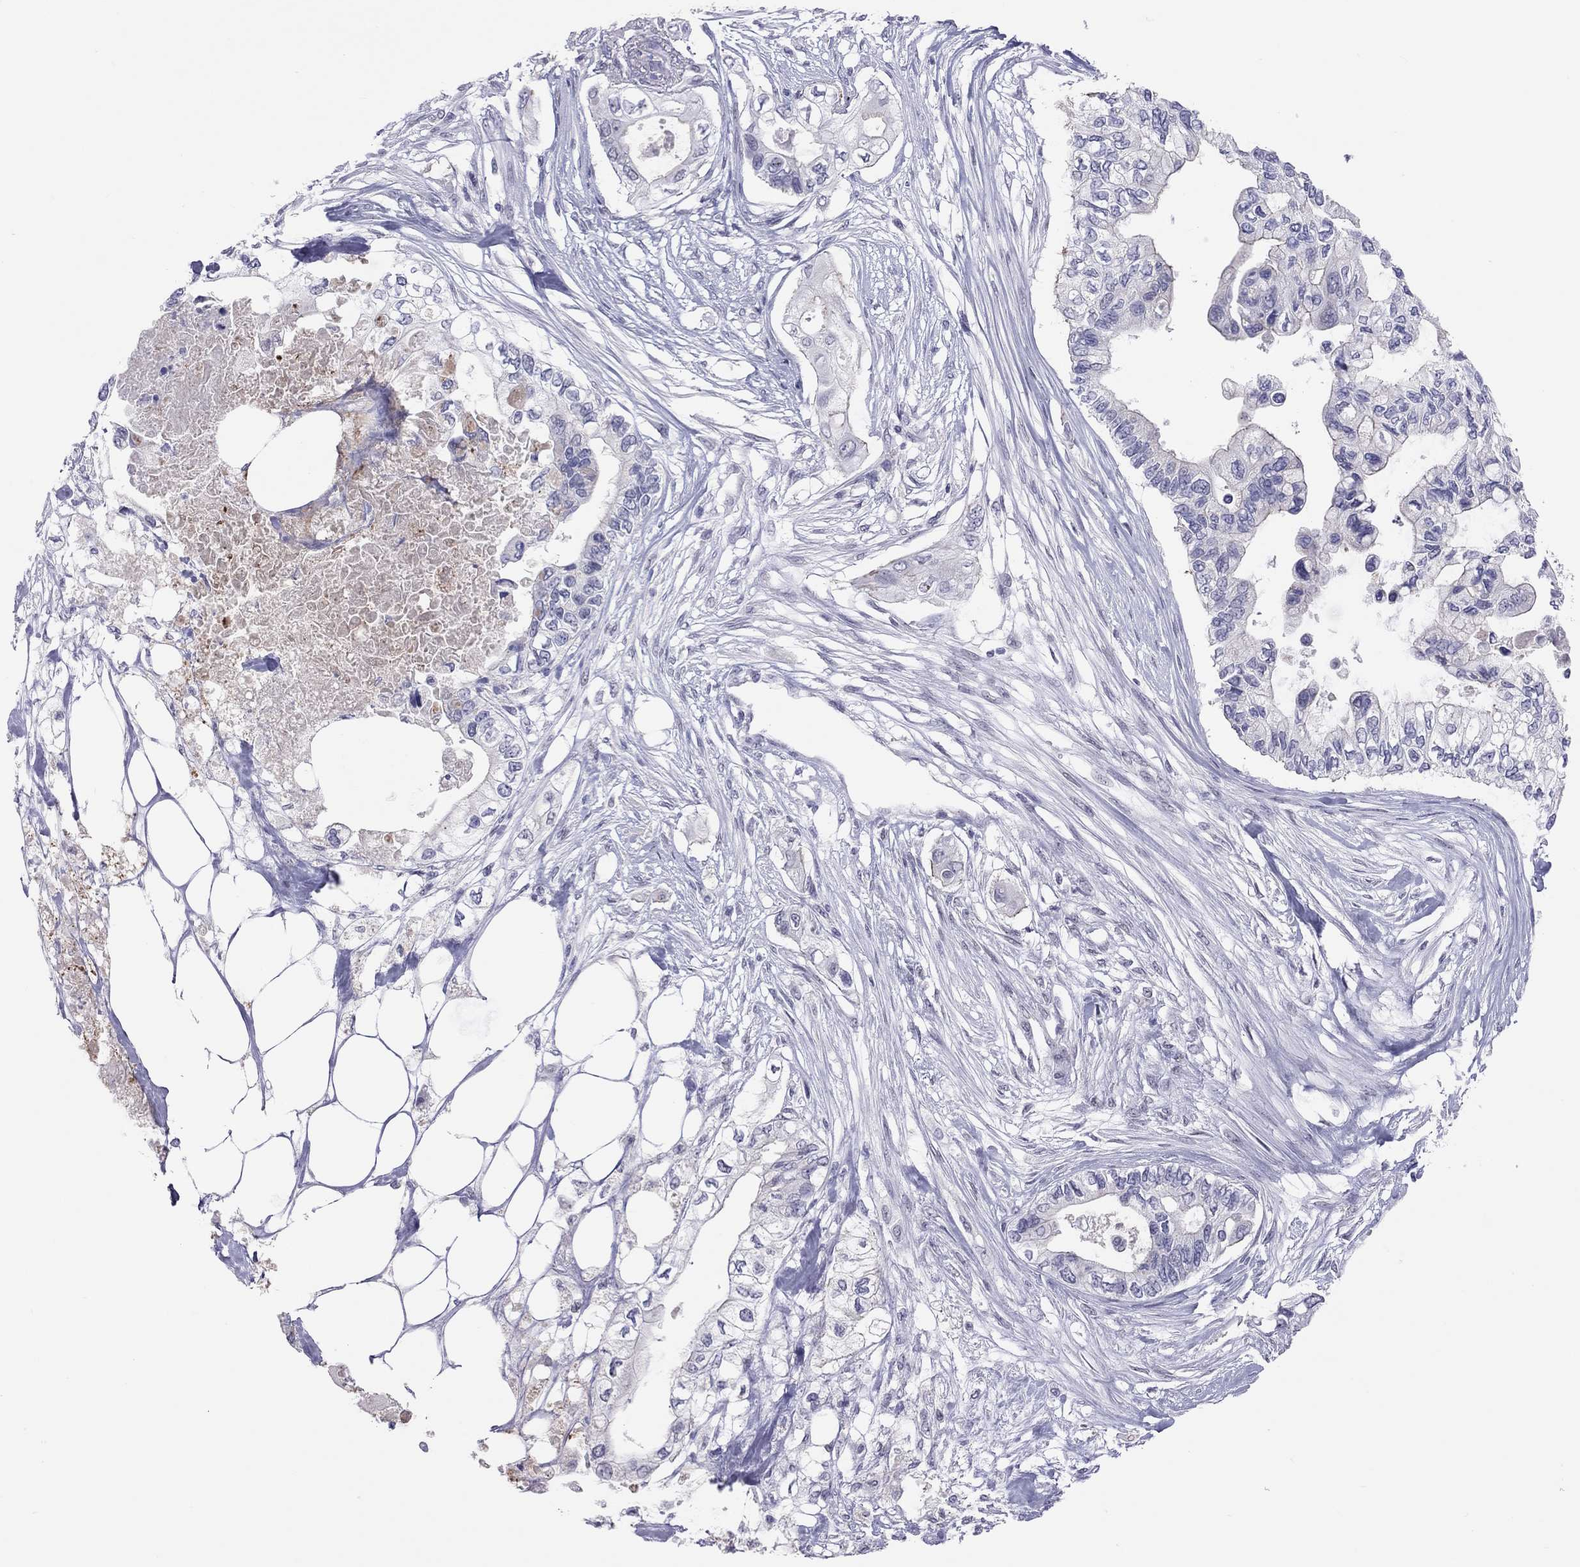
{"staining": {"intensity": "negative", "quantity": "none", "location": "none"}, "tissue": "pancreatic cancer", "cell_type": "Tumor cells", "image_type": "cancer", "snomed": [{"axis": "morphology", "description": "Adenocarcinoma, NOS"}, {"axis": "topography", "description": "Pancreas"}], "caption": "Immunohistochemistry of human pancreatic cancer (adenocarcinoma) demonstrates no expression in tumor cells.", "gene": "JHY", "patient": {"sex": "female", "age": 63}}